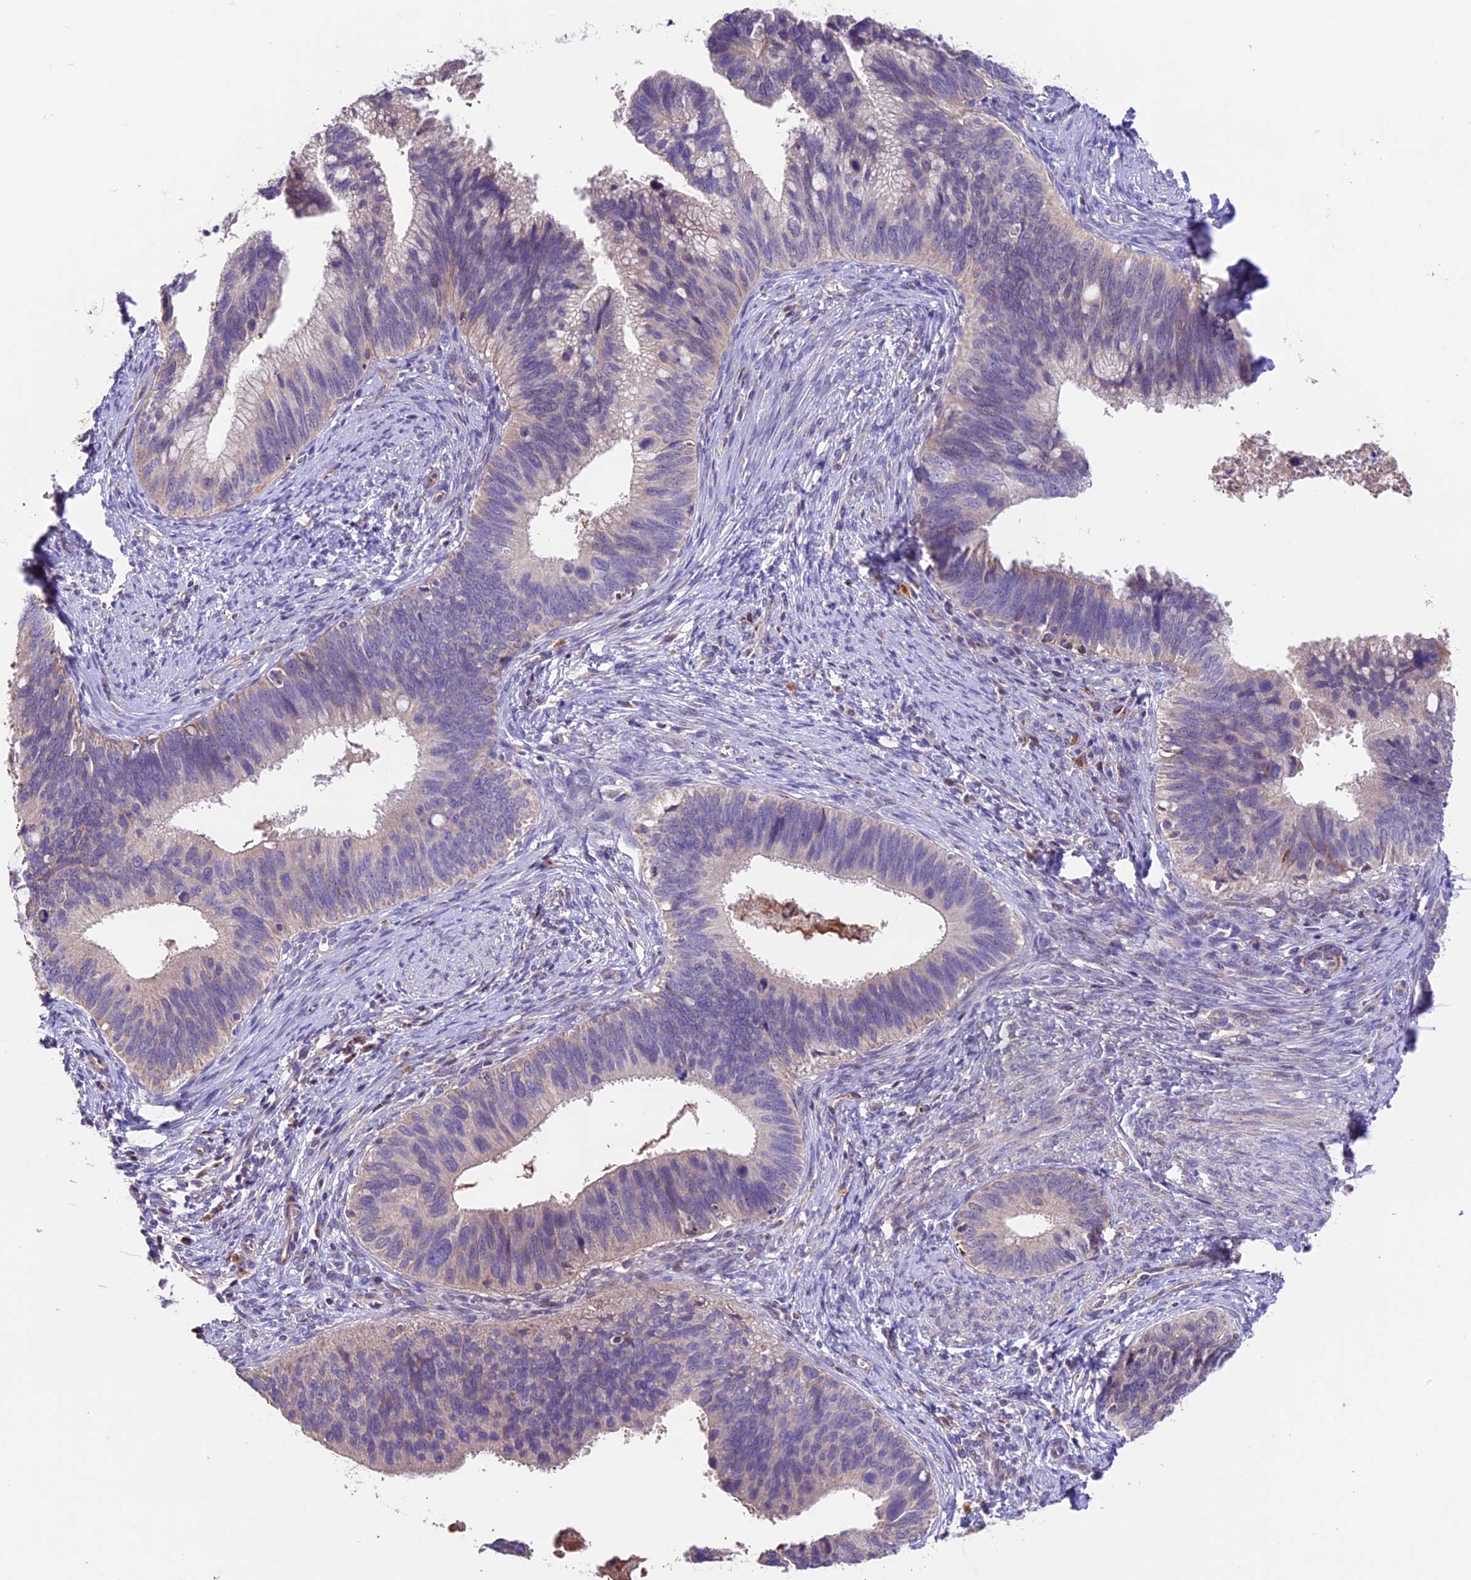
{"staining": {"intensity": "negative", "quantity": "none", "location": "none"}, "tissue": "cervical cancer", "cell_type": "Tumor cells", "image_type": "cancer", "snomed": [{"axis": "morphology", "description": "Adenocarcinoma, NOS"}, {"axis": "topography", "description": "Cervix"}], "caption": "Human cervical cancer (adenocarcinoma) stained for a protein using immunohistochemistry (IHC) exhibits no expression in tumor cells.", "gene": "DDX28", "patient": {"sex": "female", "age": 42}}